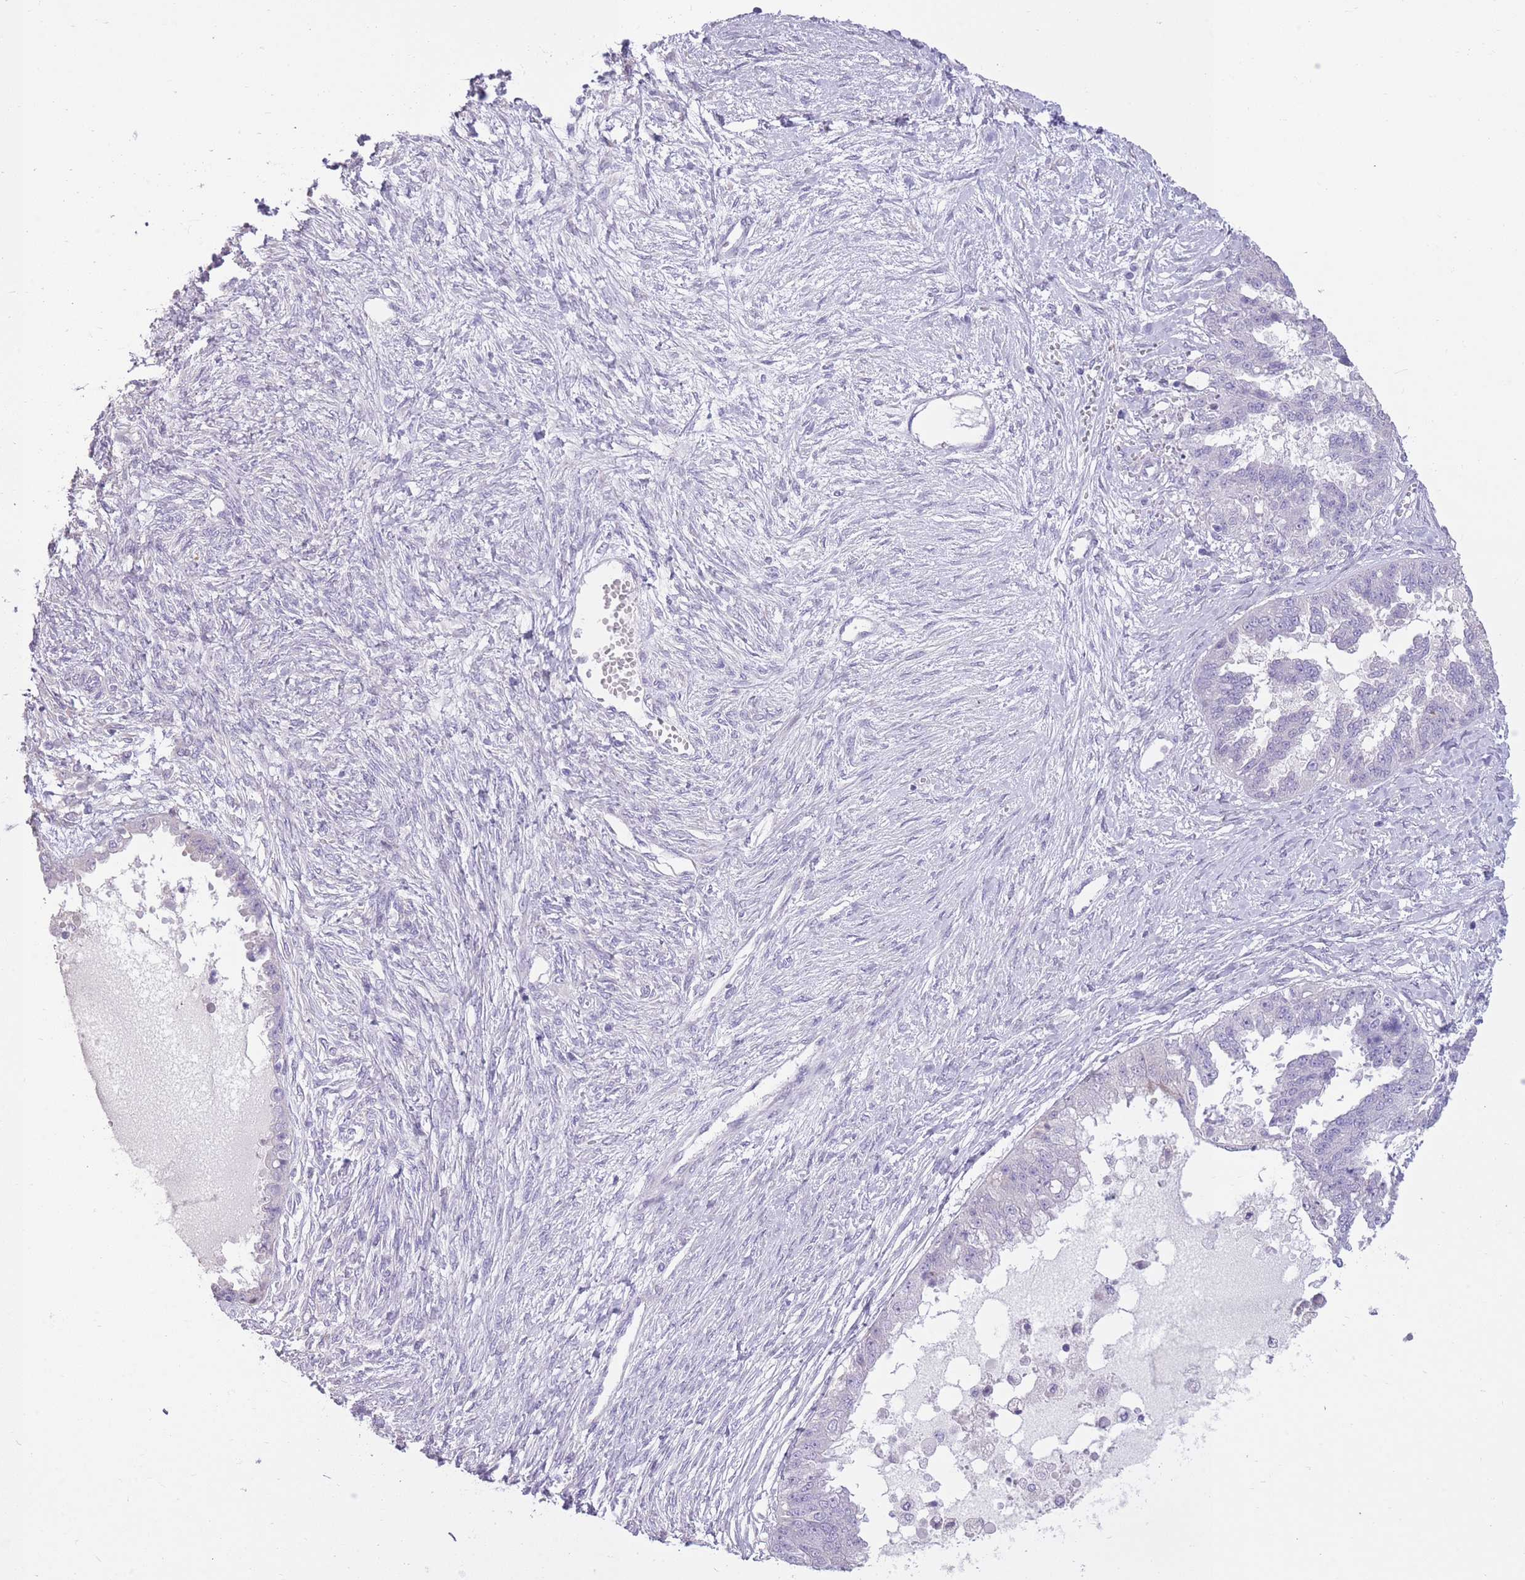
{"staining": {"intensity": "negative", "quantity": "none", "location": "none"}, "tissue": "ovarian cancer", "cell_type": "Tumor cells", "image_type": "cancer", "snomed": [{"axis": "morphology", "description": "Cystadenocarcinoma, serous, NOS"}, {"axis": "topography", "description": "Ovary"}], "caption": "This micrograph is of ovarian cancer stained with immunohistochemistry to label a protein in brown with the nuclei are counter-stained blue. There is no expression in tumor cells.", "gene": "WDR70", "patient": {"sex": "female", "age": 58}}